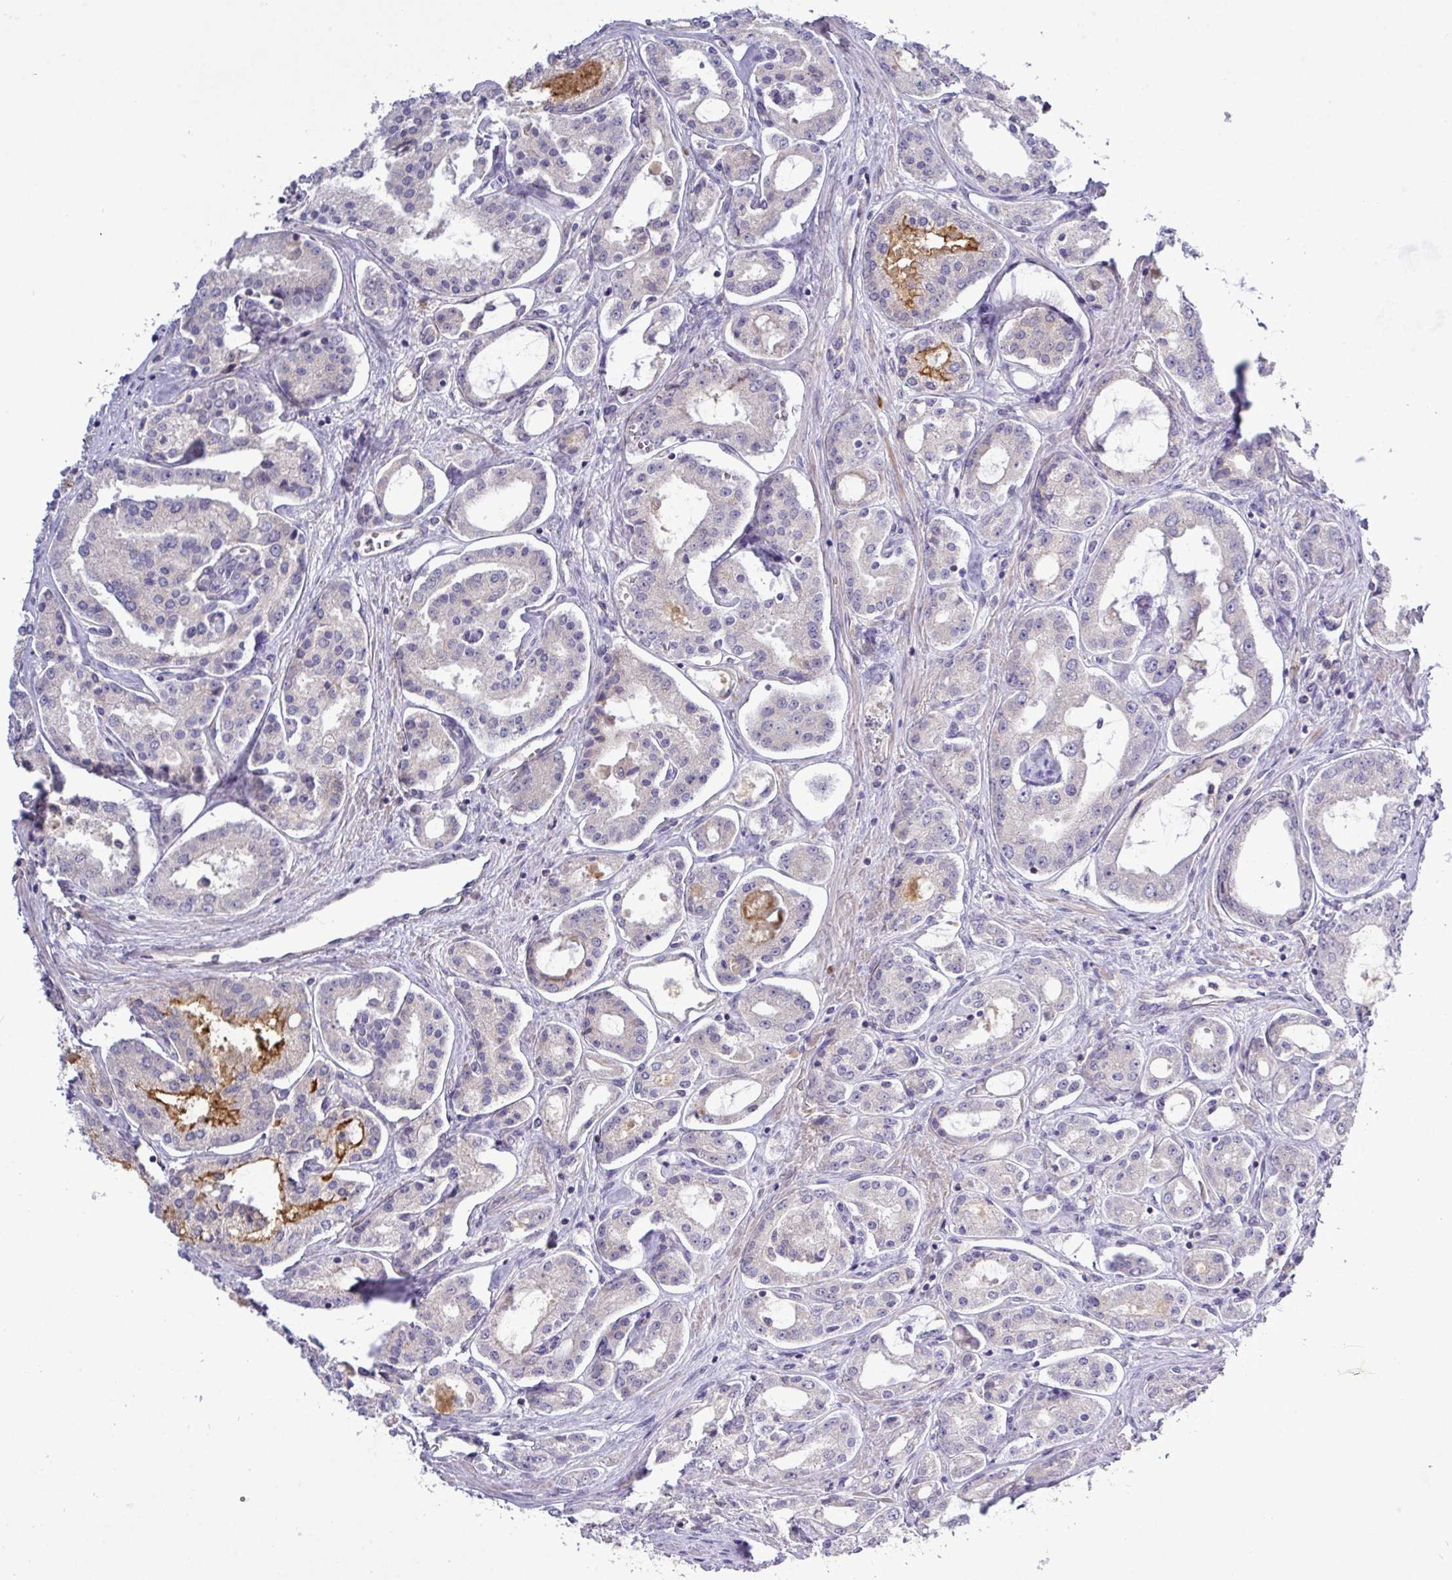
{"staining": {"intensity": "negative", "quantity": "none", "location": "none"}, "tissue": "prostate cancer", "cell_type": "Tumor cells", "image_type": "cancer", "snomed": [{"axis": "morphology", "description": "Adenocarcinoma, Low grade"}, {"axis": "topography", "description": "Prostate"}], "caption": "This is a image of immunohistochemistry (IHC) staining of adenocarcinoma (low-grade) (prostate), which shows no positivity in tumor cells. (DAB immunohistochemistry (IHC) visualized using brightfield microscopy, high magnification).", "gene": "TMEM62", "patient": {"sex": "male", "age": 68}}